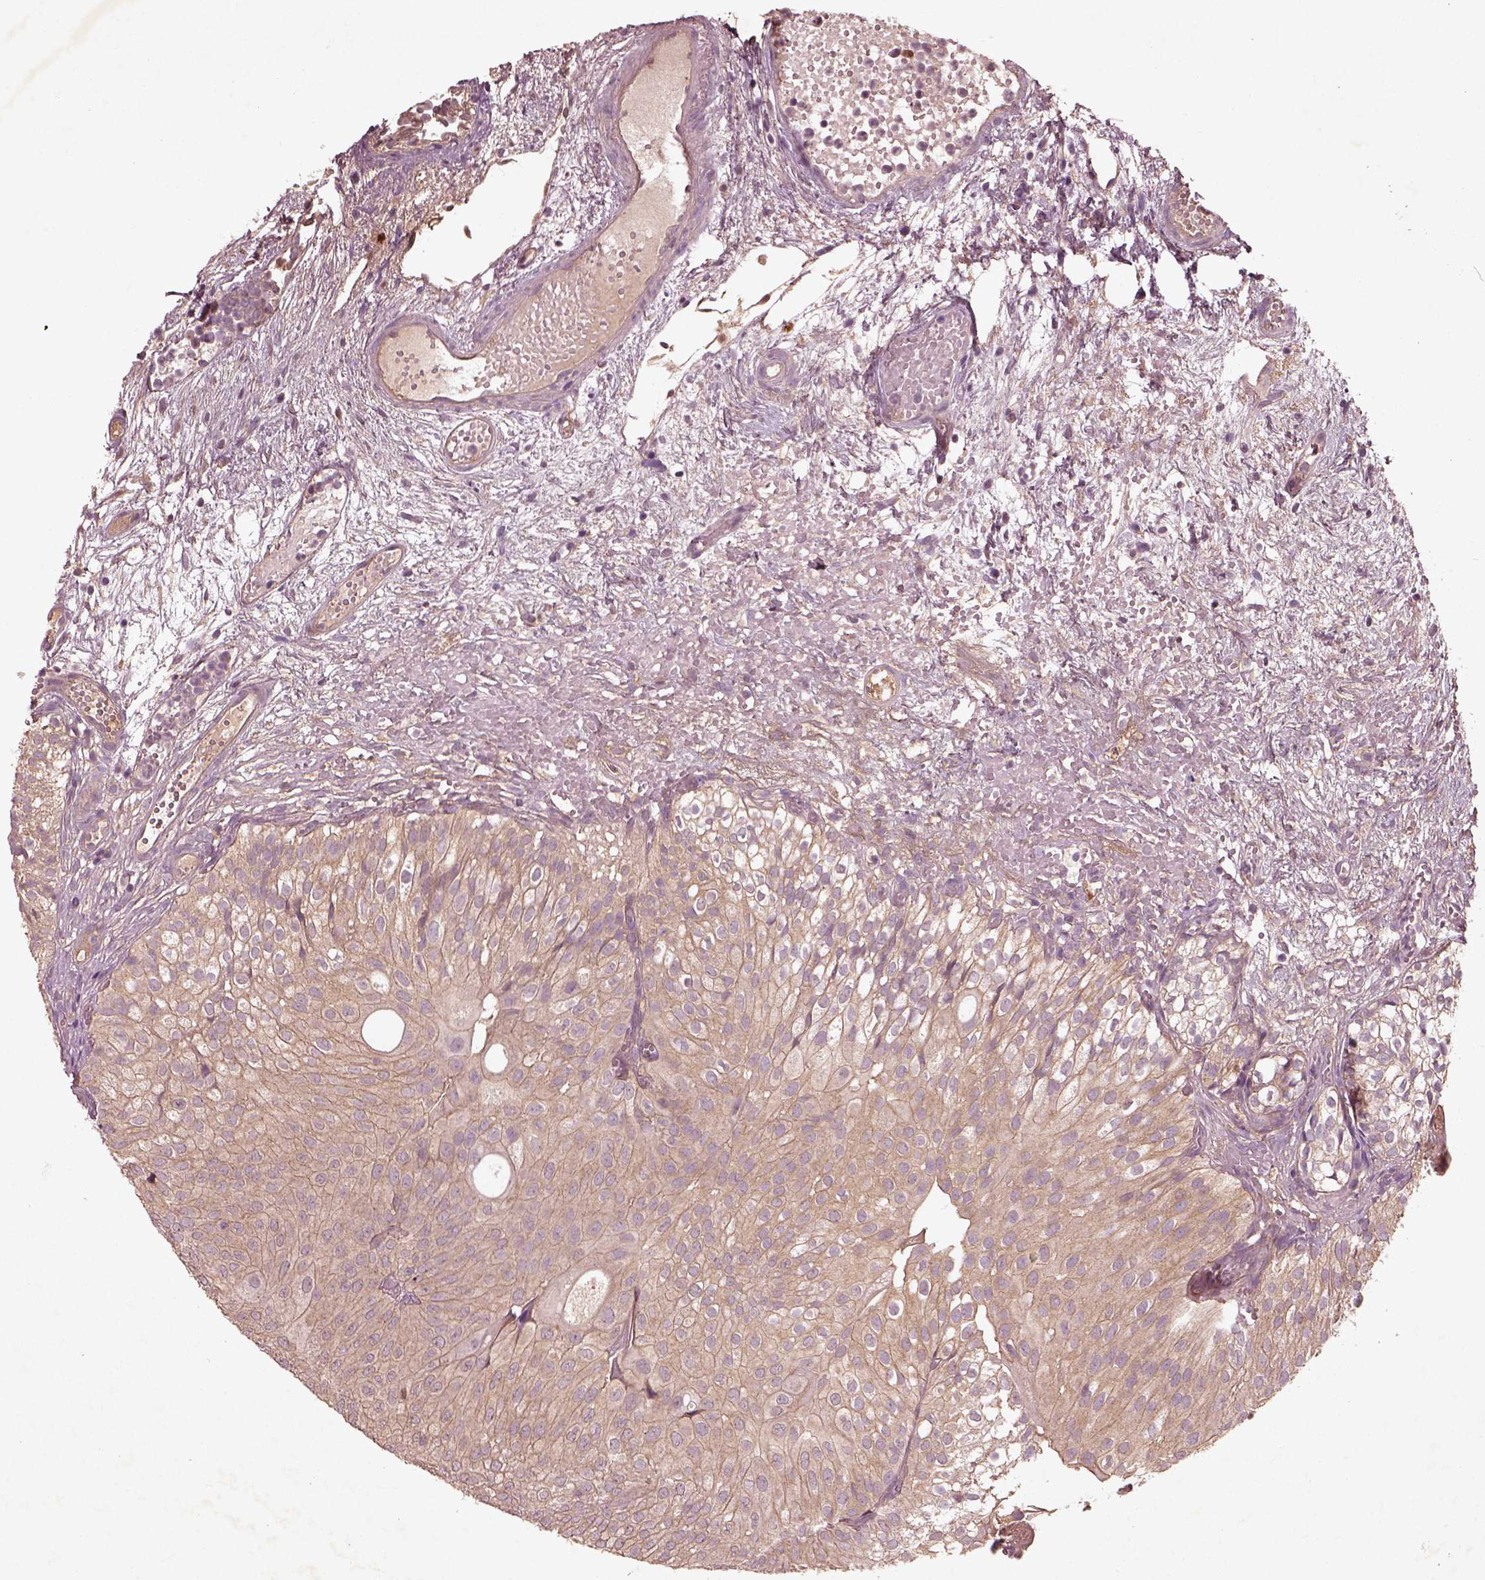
{"staining": {"intensity": "weak", "quantity": ">75%", "location": "cytoplasmic/membranous"}, "tissue": "urothelial cancer", "cell_type": "Tumor cells", "image_type": "cancer", "snomed": [{"axis": "morphology", "description": "Urothelial carcinoma, Low grade"}, {"axis": "topography", "description": "Urinary bladder"}], "caption": "IHC histopathology image of human urothelial carcinoma (low-grade) stained for a protein (brown), which demonstrates low levels of weak cytoplasmic/membranous positivity in approximately >75% of tumor cells.", "gene": "FAM234A", "patient": {"sex": "male", "age": 72}}